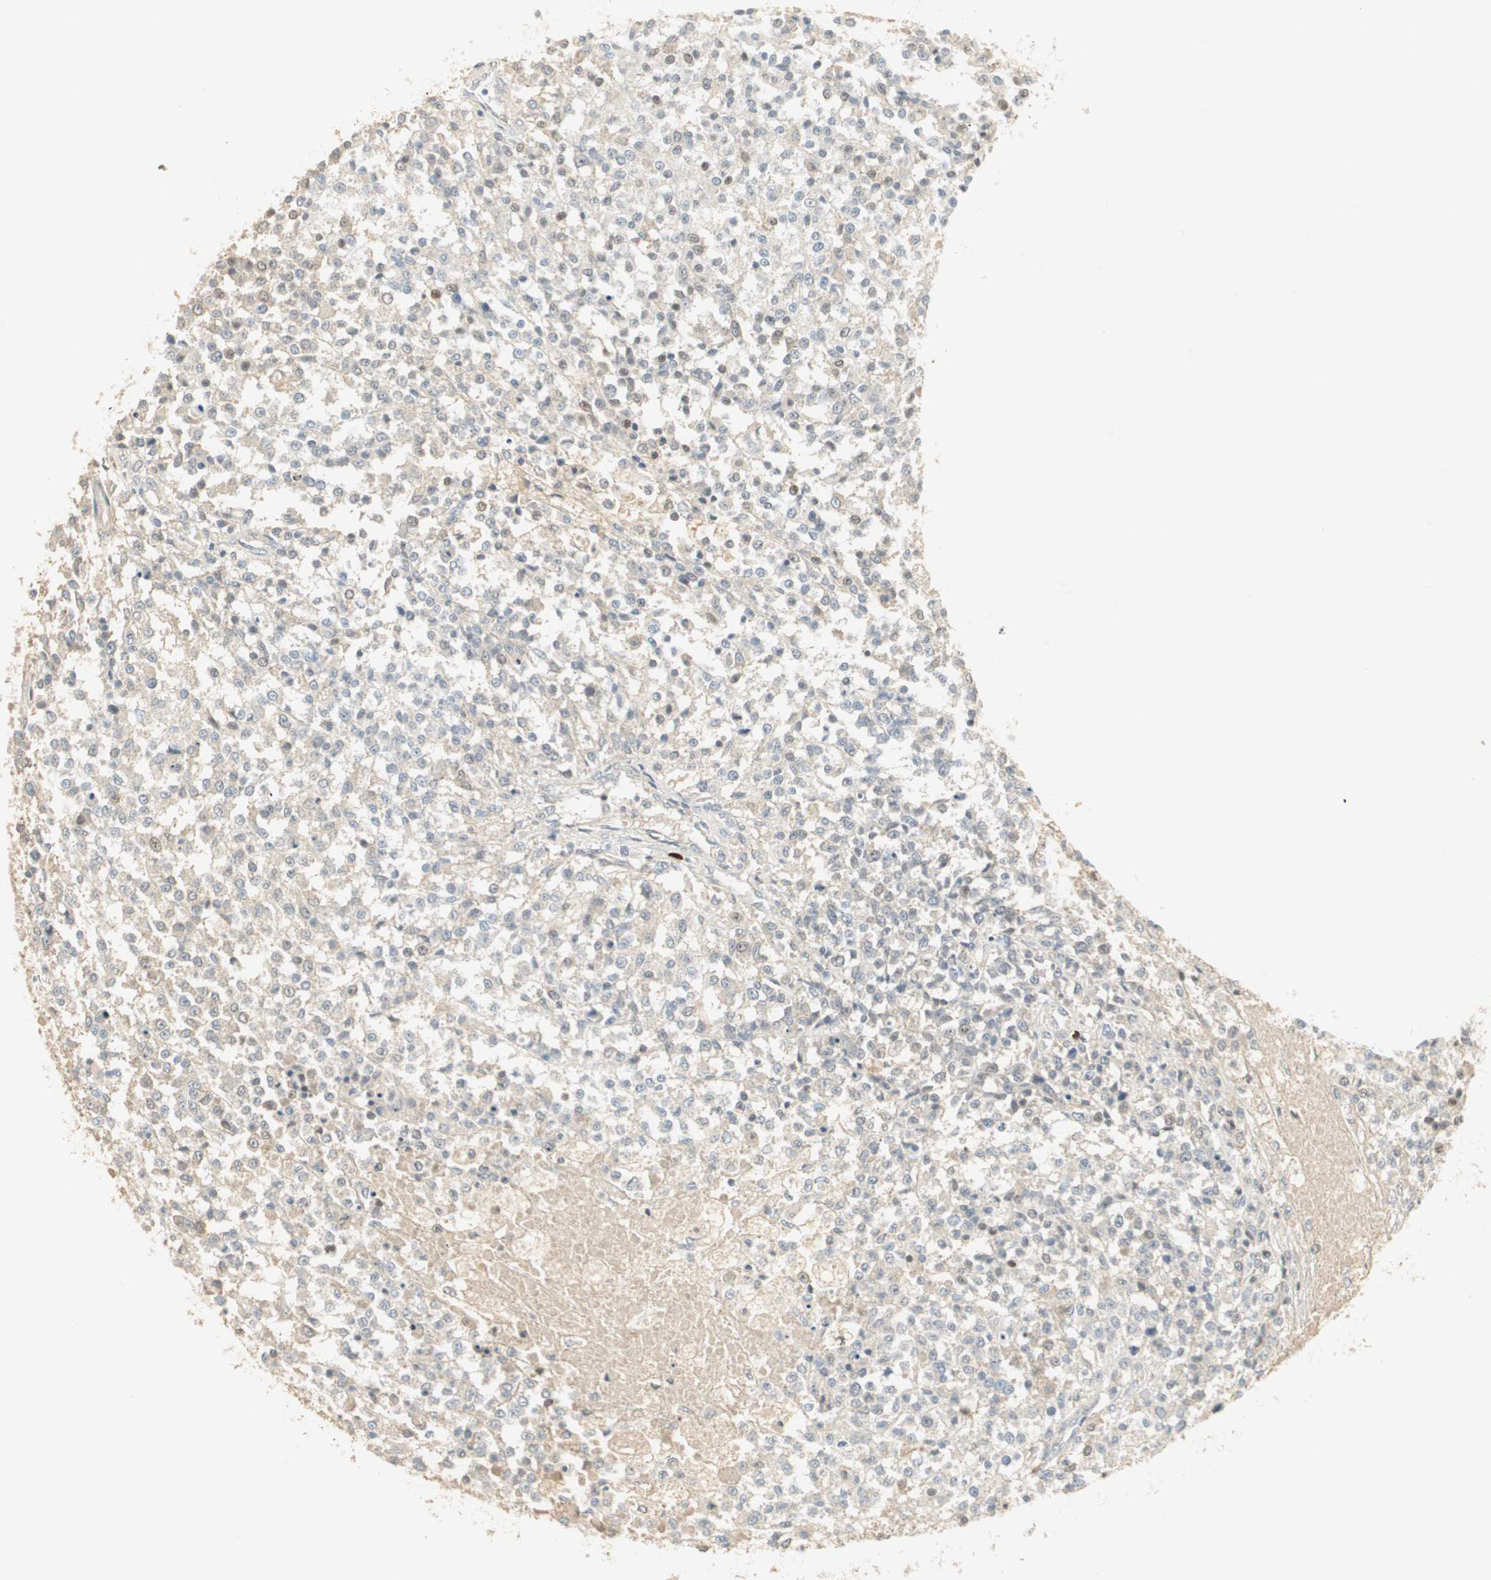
{"staining": {"intensity": "weak", "quantity": "<25%", "location": "cytoplasmic/membranous"}, "tissue": "testis cancer", "cell_type": "Tumor cells", "image_type": "cancer", "snomed": [{"axis": "morphology", "description": "Seminoma, NOS"}, {"axis": "topography", "description": "Testis"}], "caption": "High magnification brightfield microscopy of testis cancer stained with DAB (3,3'-diaminobenzidine) (brown) and counterstained with hematoxylin (blue): tumor cells show no significant expression.", "gene": "RUNX2", "patient": {"sex": "male", "age": 59}}